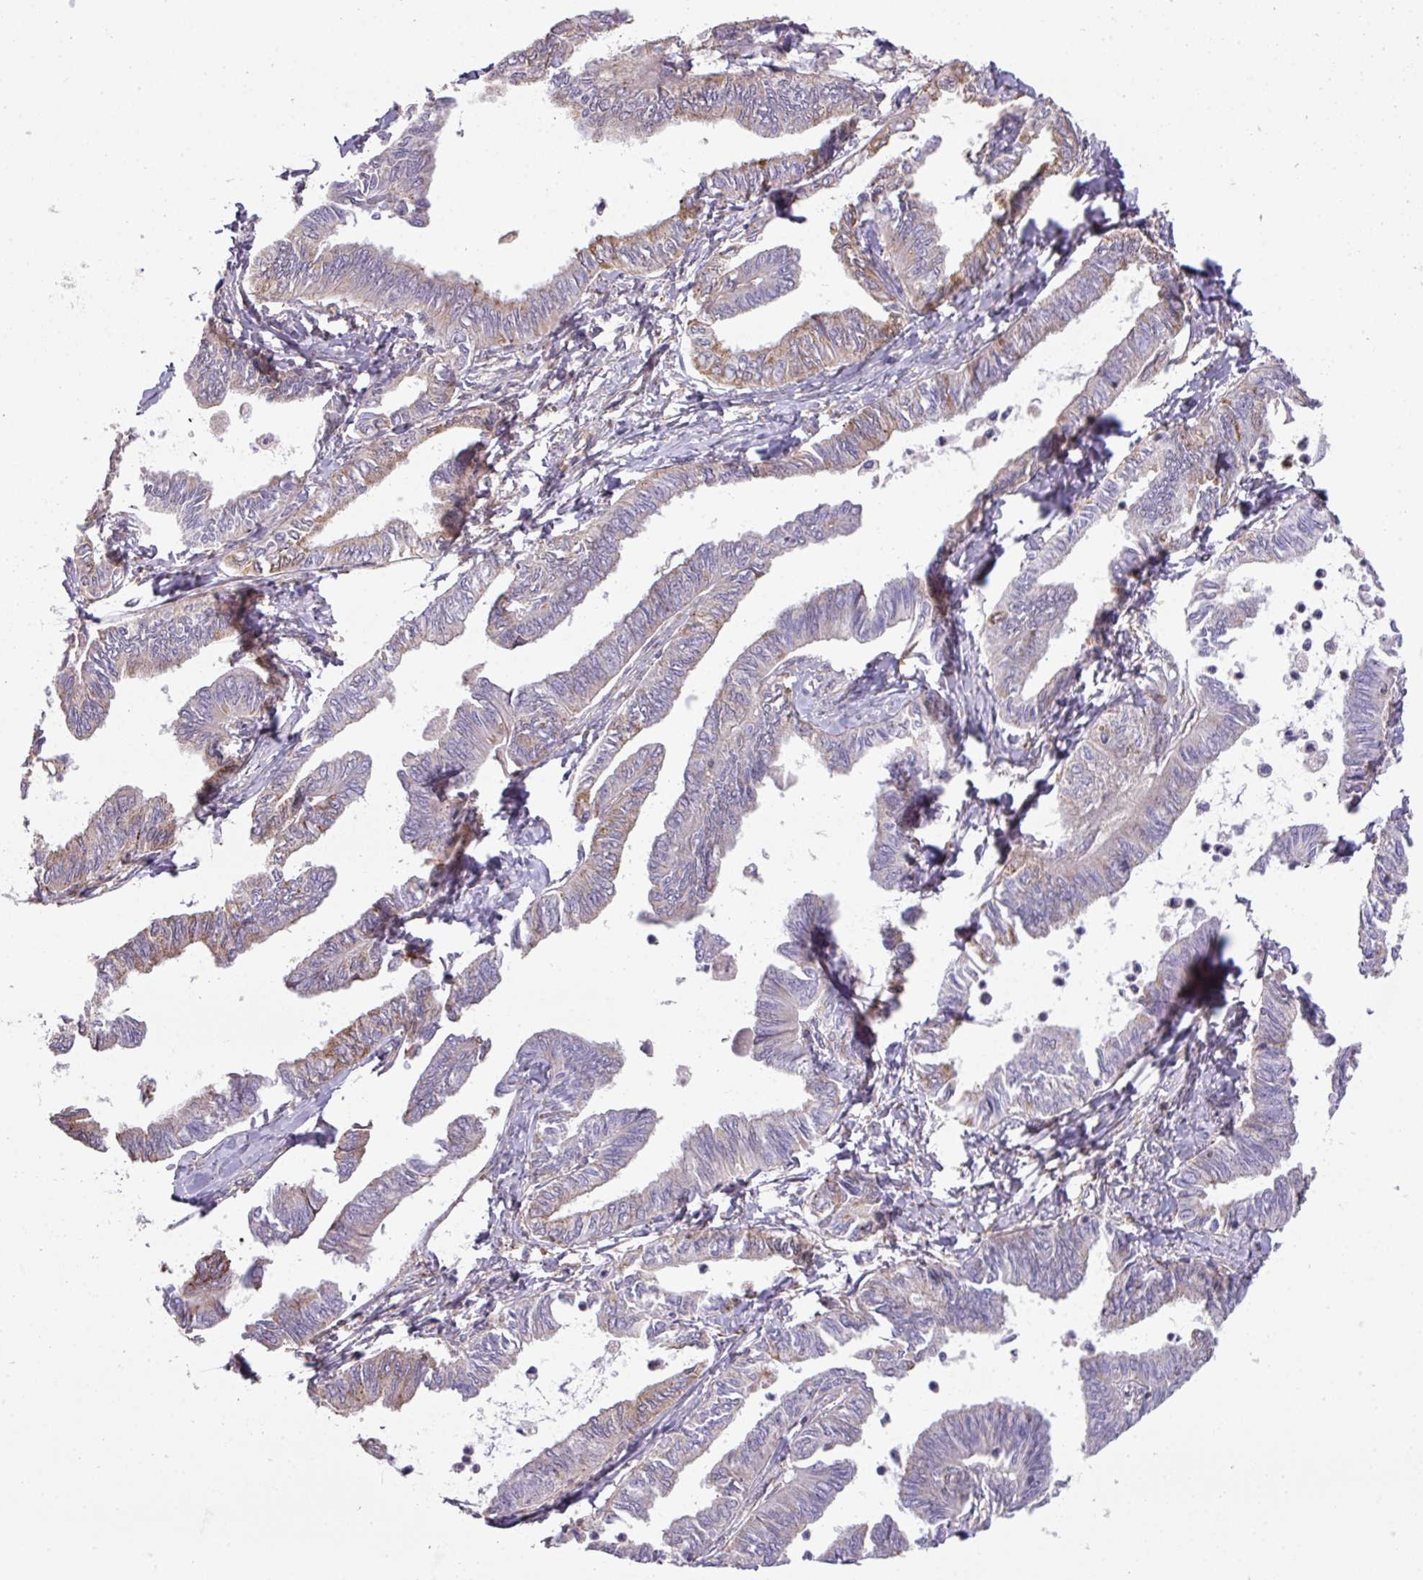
{"staining": {"intensity": "weak", "quantity": "25%-75%", "location": "cytoplasmic/membranous"}, "tissue": "ovarian cancer", "cell_type": "Tumor cells", "image_type": "cancer", "snomed": [{"axis": "morphology", "description": "Carcinoma, endometroid"}, {"axis": "topography", "description": "Ovary"}], "caption": "Immunohistochemical staining of human ovarian cancer (endometroid carcinoma) shows low levels of weak cytoplasmic/membranous positivity in about 25%-75% of tumor cells.", "gene": "LRRC41", "patient": {"sex": "female", "age": 70}}